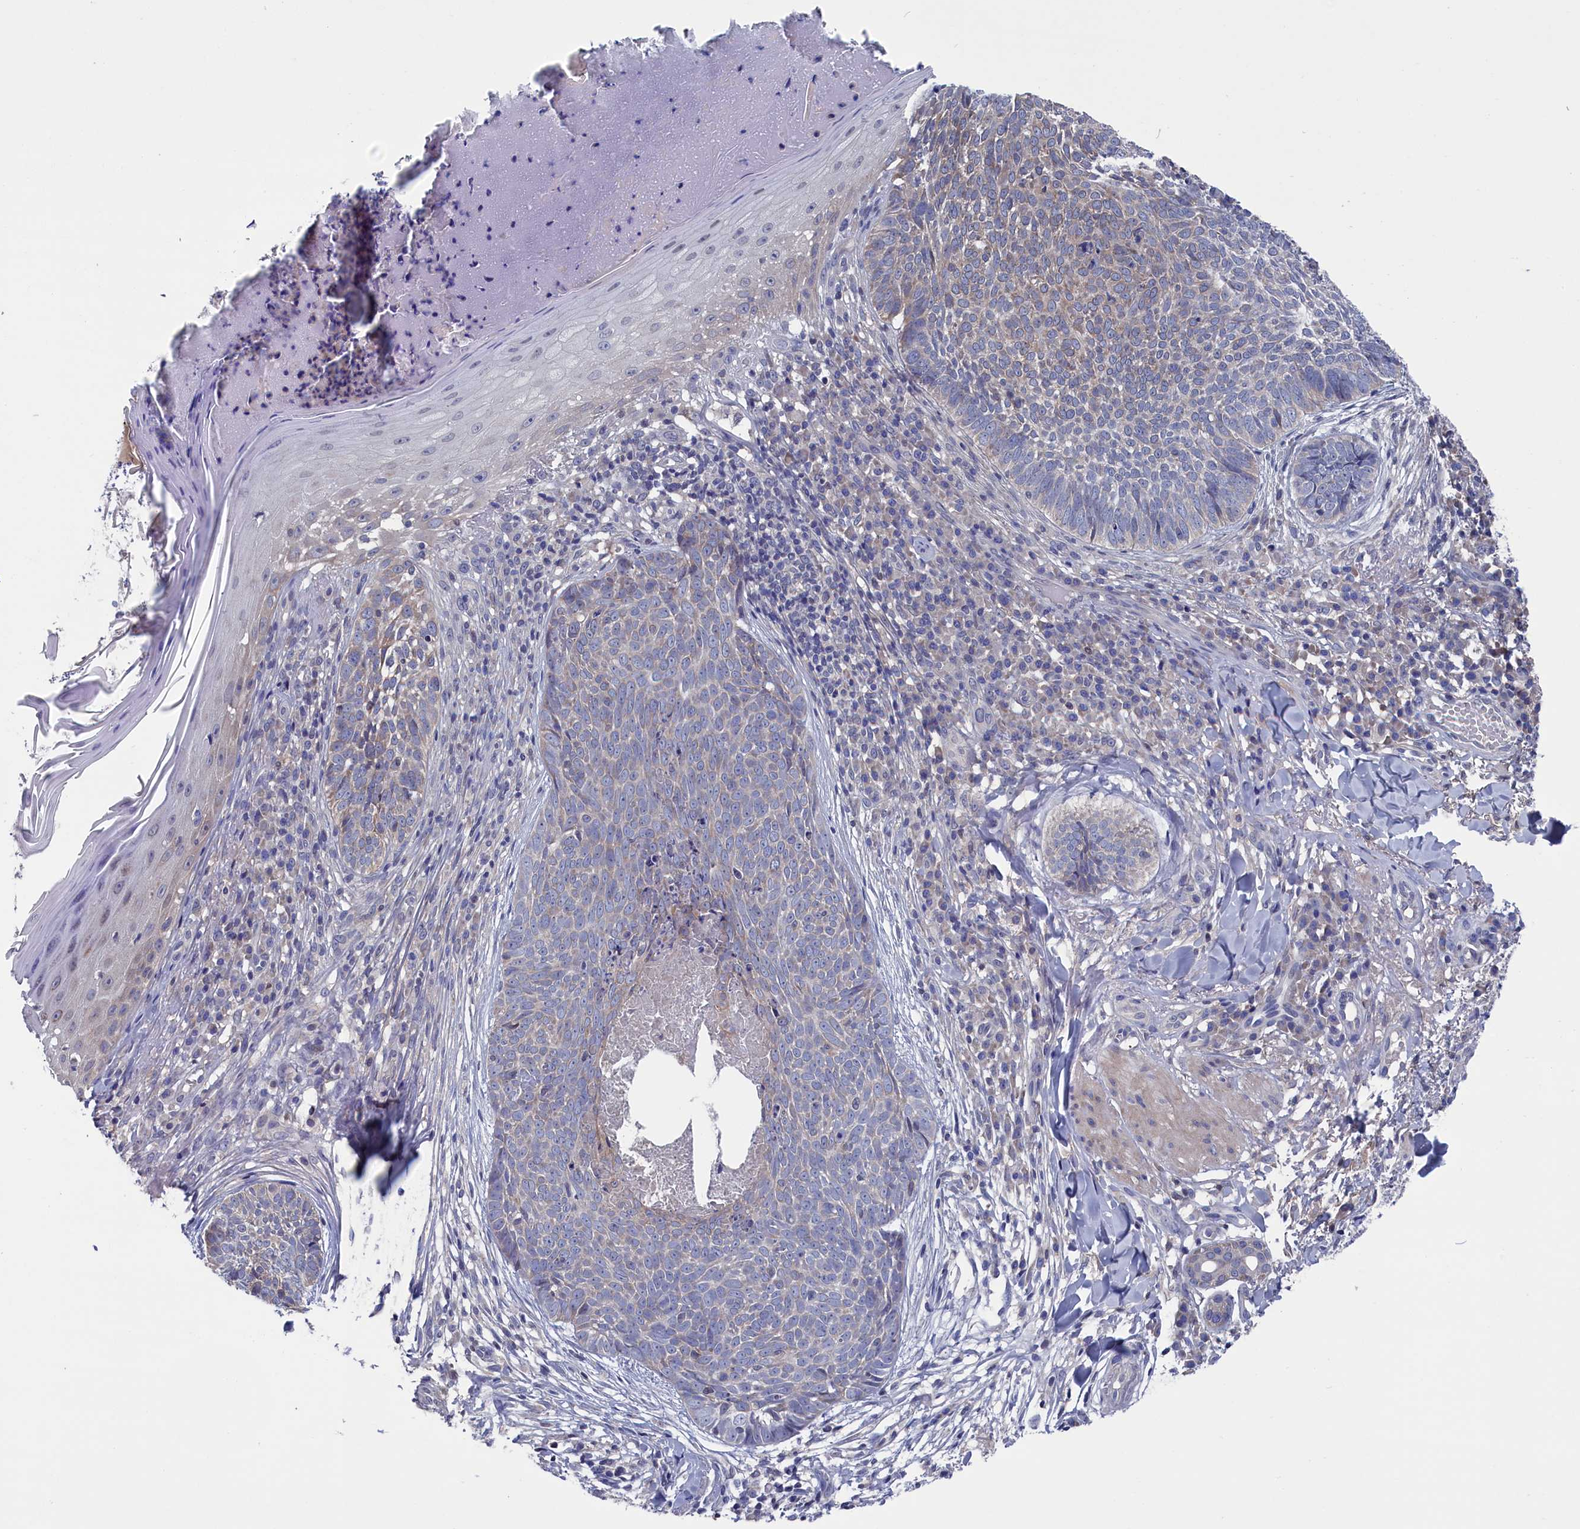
{"staining": {"intensity": "weak", "quantity": "<25%", "location": "cytoplasmic/membranous"}, "tissue": "skin cancer", "cell_type": "Tumor cells", "image_type": "cancer", "snomed": [{"axis": "morphology", "description": "Basal cell carcinoma"}, {"axis": "topography", "description": "Skin"}], "caption": "An IHC histopathology image of skin basal cell carcinoma is shown. There is no staining in tumor cells of skin basal cell carcinoma.", "gene": "SPATA13", "patient": {"sex": "female", "age": 61}}